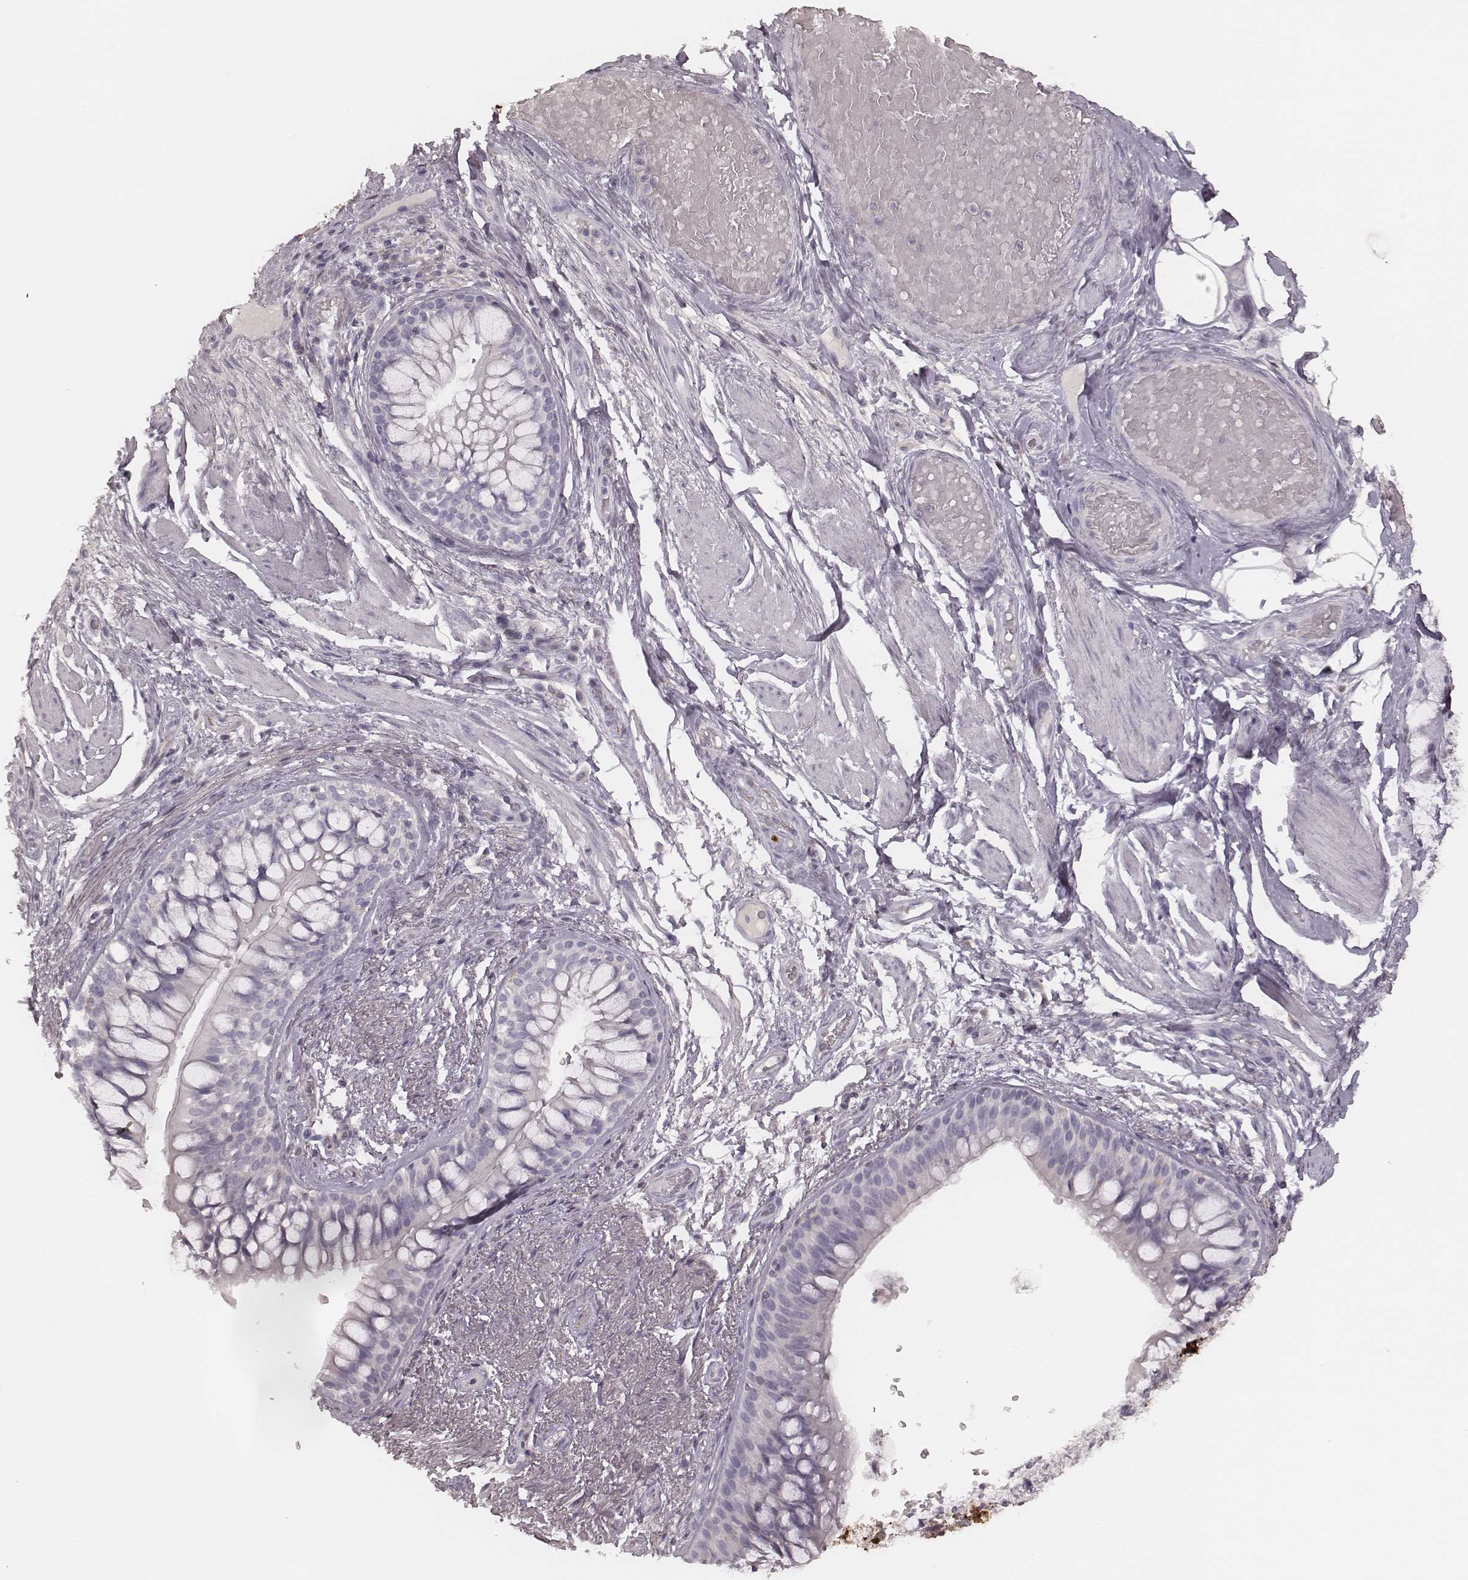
{"staining": {"intensity": "negative", "quantity": "none", "location": "none"}, "tissue": "adipose tissue", "cell_type": "Adipocytes", "image_type": "normal", "snomed": [{"axis": "morphology", "description": "Normal tissue, NOS"}, {"axis": "topography", "description": "Cartilage tissue"}, {"axis": "topography", "description": "Bronchus"}], "caption": "IHC photomicrograph of benign adipose tissue: human adipose tissue stained with DAB (3,3'-diaminobenzidine) reveals no significant protein staining in adipocytes. The staining is performed using DAB brown chromogen with nuclei counter-stained in using hematoxylin.", "gene": "MSX1", "patient": {"sex": "male", "age": 64}}